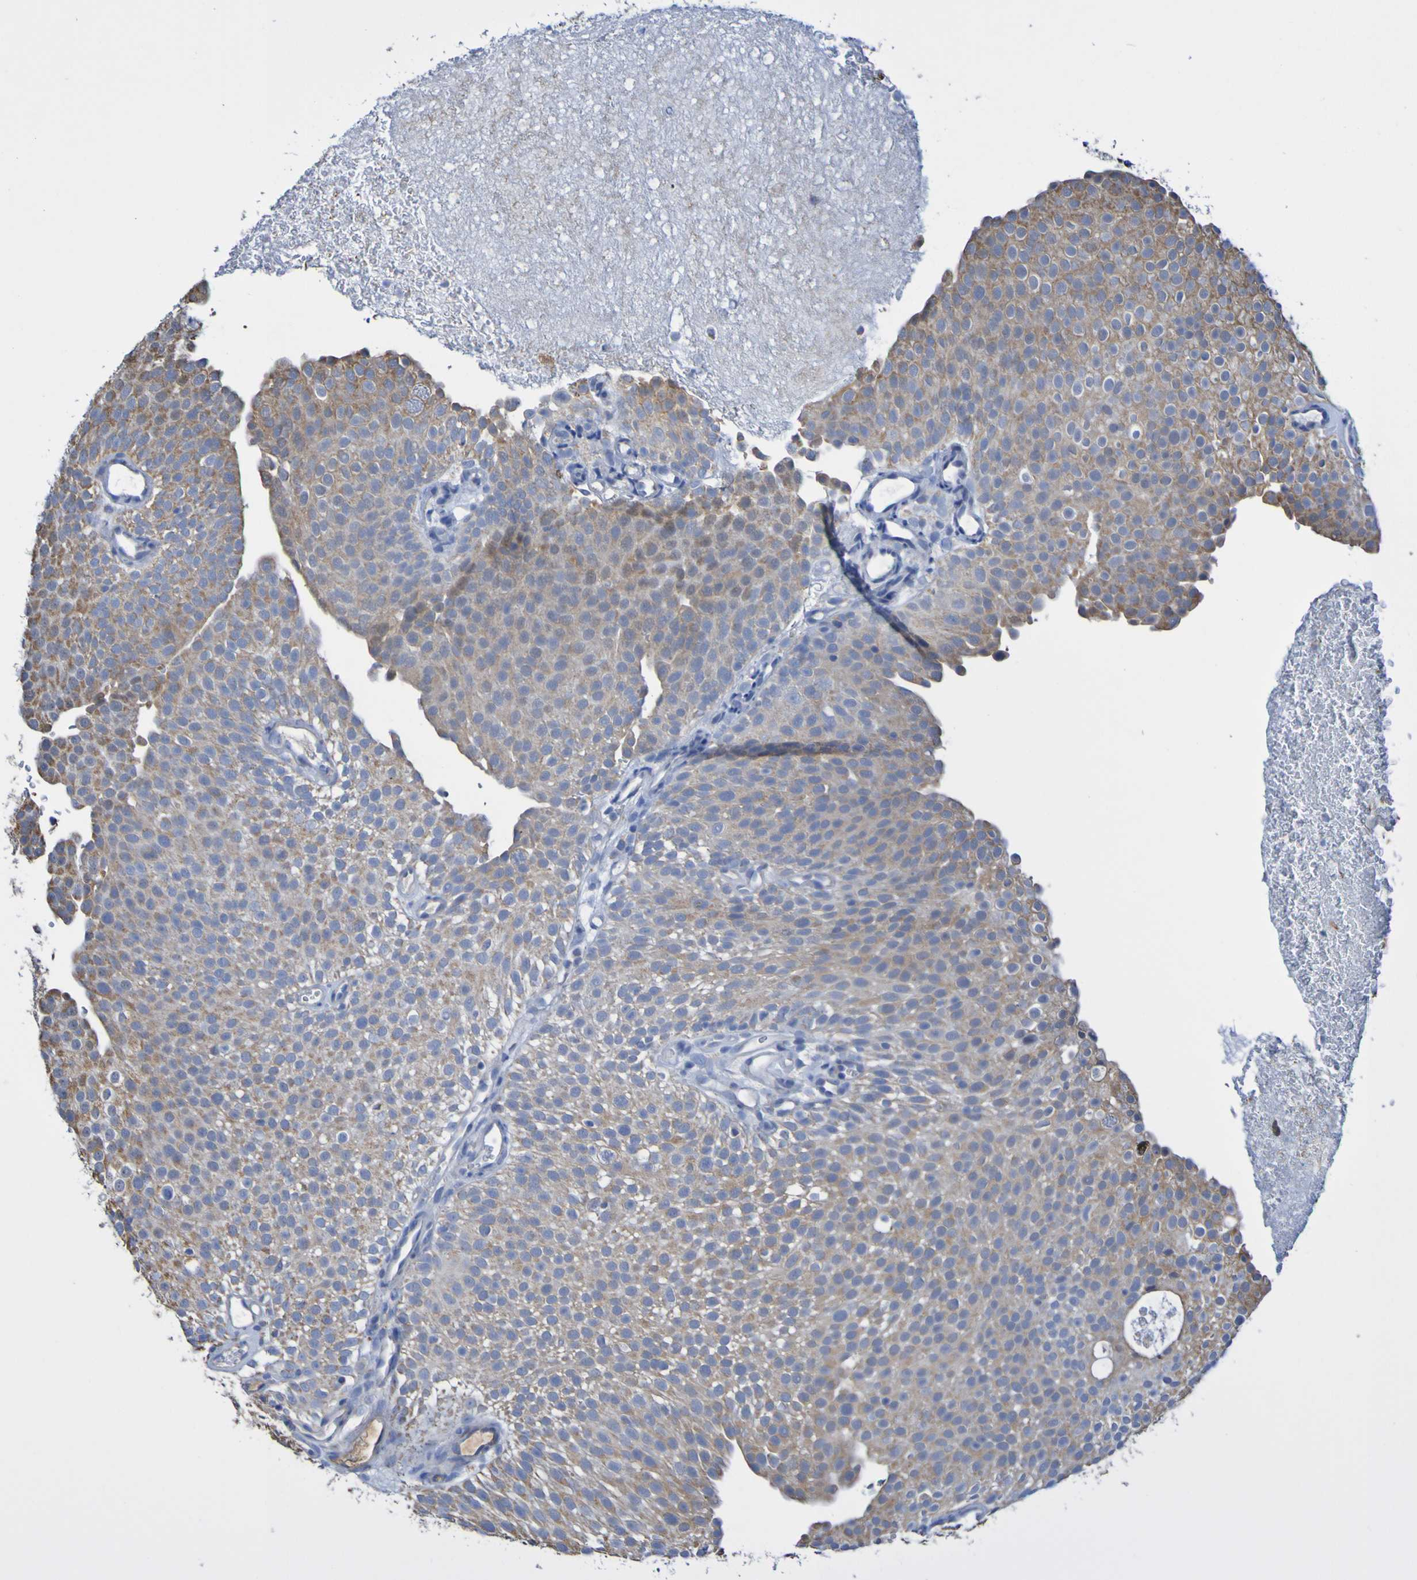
{"staining": {"intensity": "weak", "quantity": ">75%", "location": "cytoplasmic/membranous"}, "tissue": "urothelial cancer", "cell_type": "Tumor cells", "image_type": "cancer", "snomed": [{"axis": "morphology", "description": "Urothelial carcinoma, Low grade"}, {"axis": "topography", "description": "Urinary bladder"}], "caption": "Tumor cells display weak cytoplasmic/membranous expression in approximately >75% of cells in urothelial cancer. The protein is stained brown, and the nuclei are stained in blue (DAB IHC with brightfield microscopy, high magnification).", "gene": "CNTN2", "patient": {"sex": "male", "age": 78}}